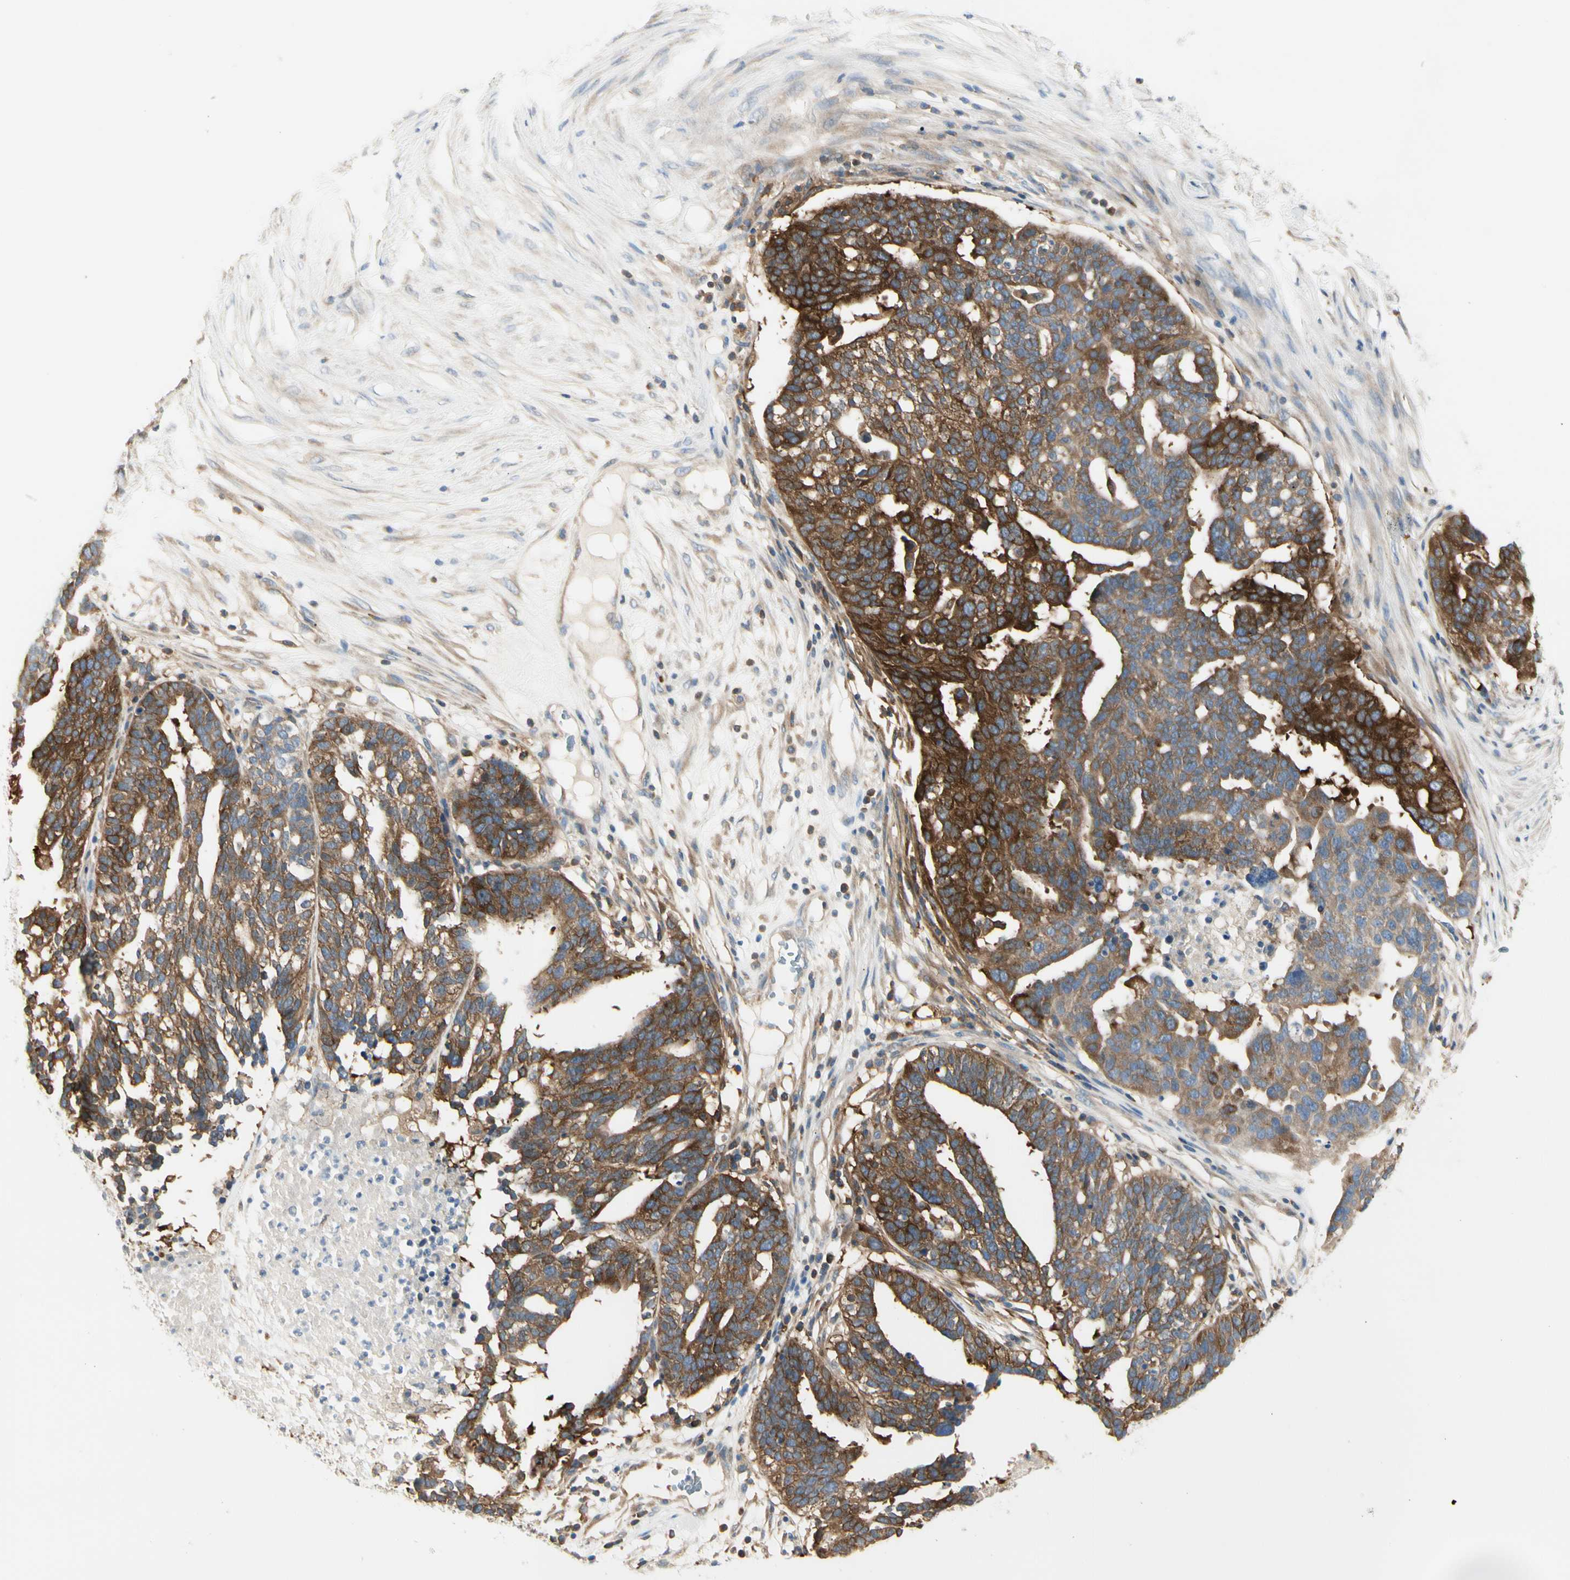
{"staining": {"intensity": "strong", "quantity": ">75%", "location": "cytoplasmic/membranous"}, "tissue": "ovarian cancer", "cell_type": "Tumor cells", "image_type": "cancer", "snomed": [{"axis": "morphology", "description": "Cystadenocarcinoma, serous, NOS"}, {"axis": "topography", "description": "Ovary"}], "caption": "Ovarian serous cystadenocarcinoma tissue shows strong cytoplasmic/membranous staining in approximately >75% of tumor cells", "gene": "NFKB2", "patient": {"sex": "female", "age": 59}}